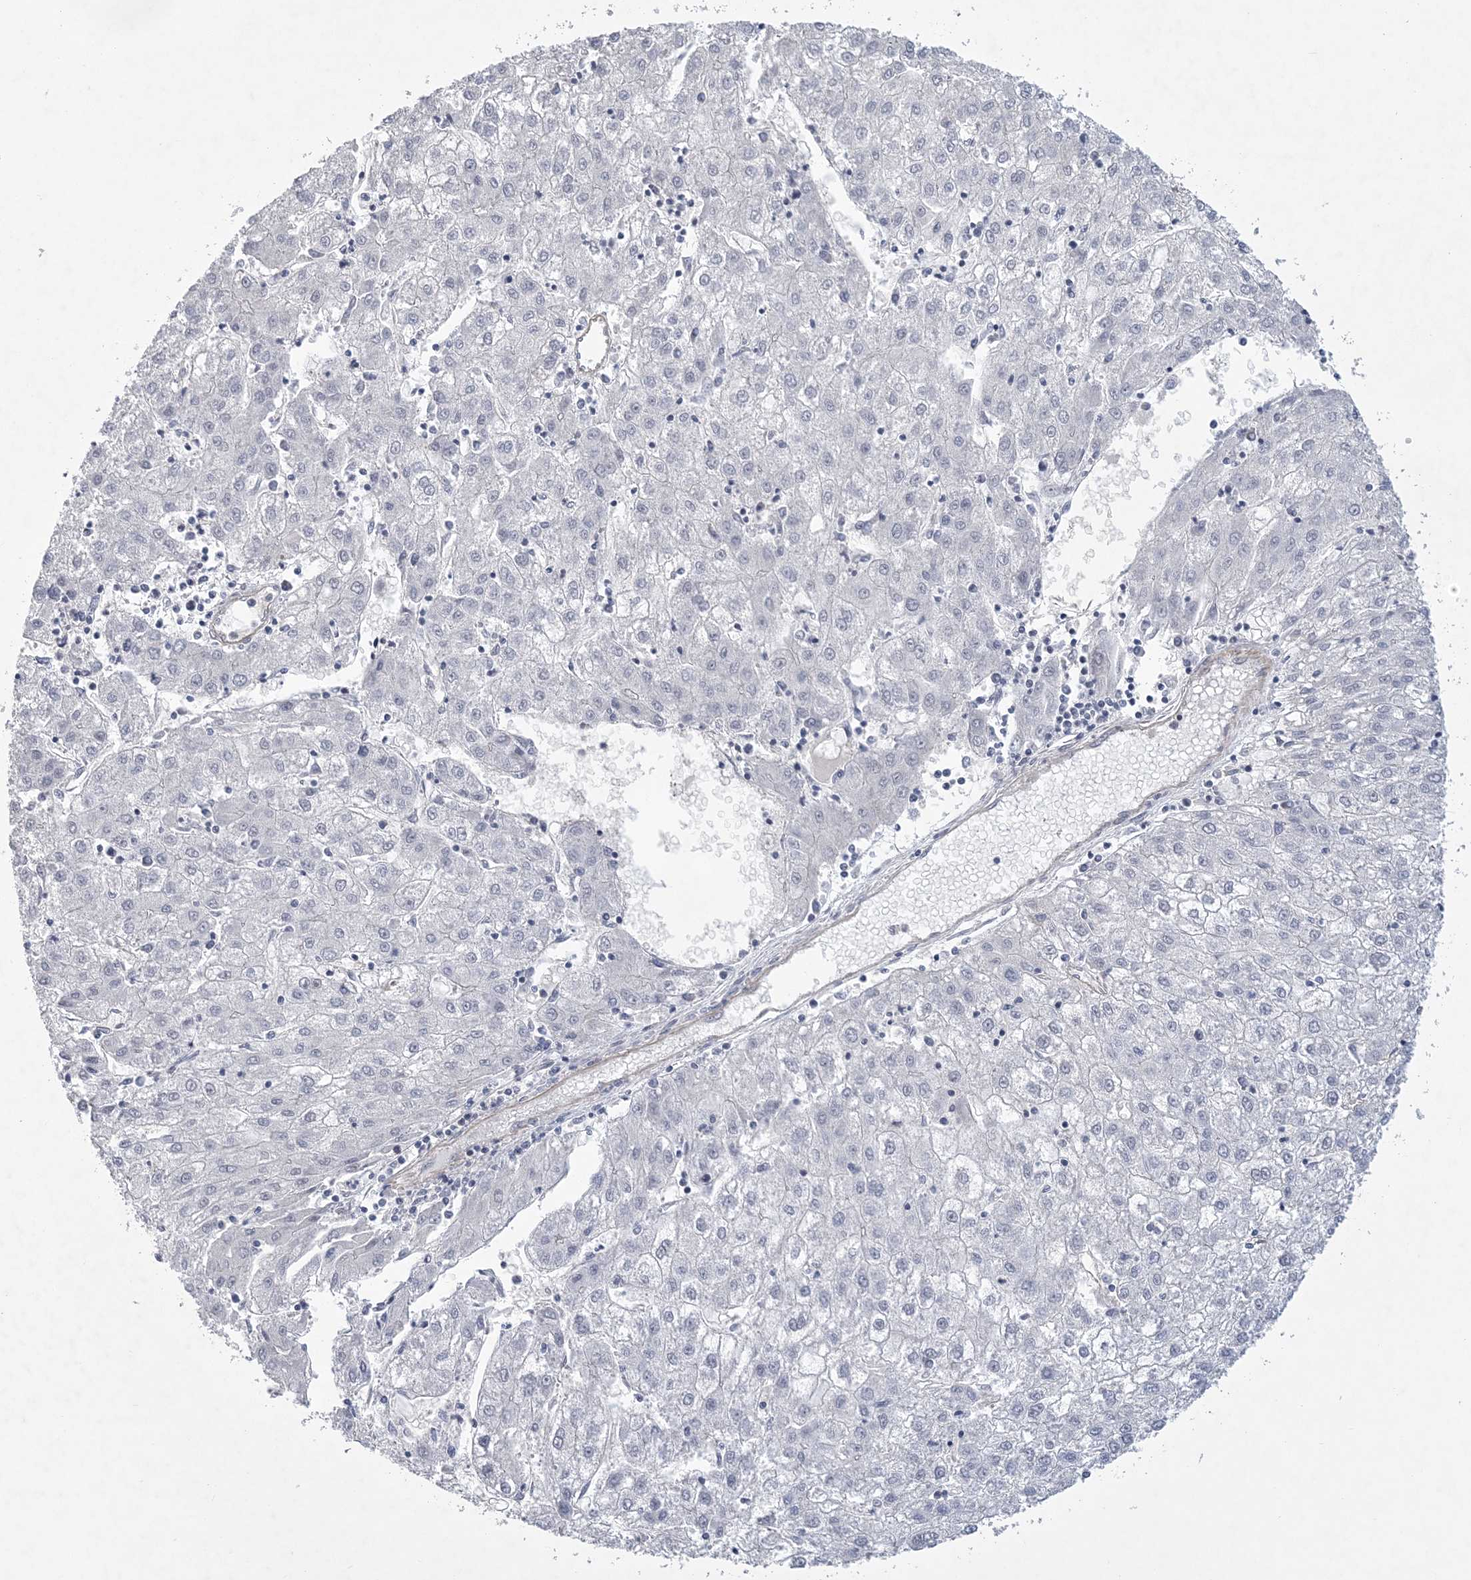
{"staining": {"intensity": "negative", "quantity": "none", "location": "none"}, "tissue": "liver cancer", "cell_type": "Tumor cells", "image_type": "cancer", "snomed": [{"axis": "morphology", "description": "Carcinoma, Hepatocellular, NOS"}, {"axis": "topography", "description": "Liver"}], "caption": "Tumor cells are negative for protein expression in human liver hepatocellular carcinoma.", "gene": "HOMEZ", "patient": {"sex": "male", "age": 72}}